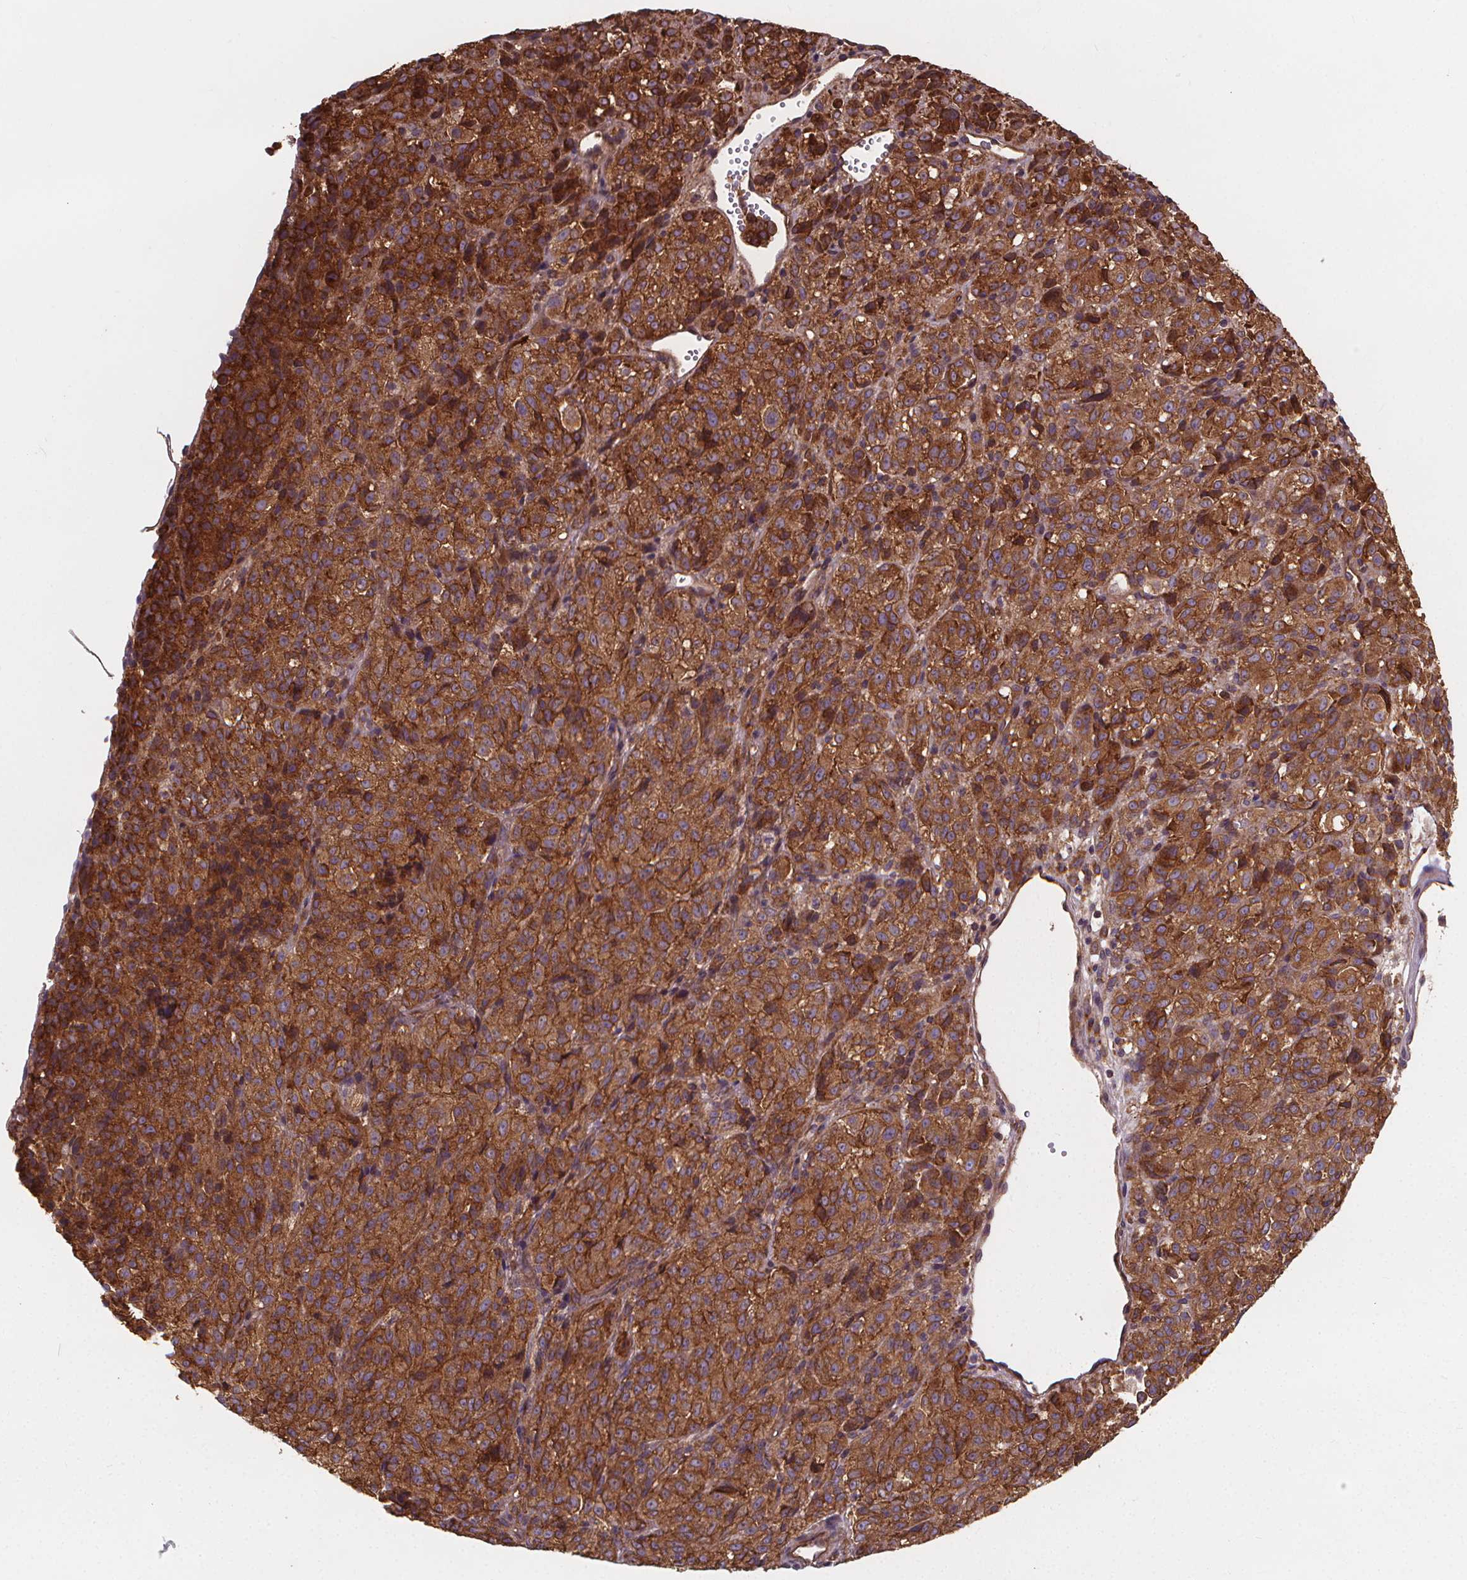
{"staining": {"intensity": "strong", "quantity": ">75%", "location": "cytoplasmic/membranous"}, "tissue": "melanoma", "cell_type": "Tumor cells", "image_type": "cancer", "snomed": [{"axis": "morphology", "description": "Malignant melanoma, Metastatic site"}, {"axis": "topography", "description": "Brain"}], "caption": "This is an image of immunohistochemistry staining of melanoma, which shows strong staining in the cytoplasmic/membranous of tumor cells.", "gene": "CLINT1", "patient": {"sex": "female", "age": 56}}